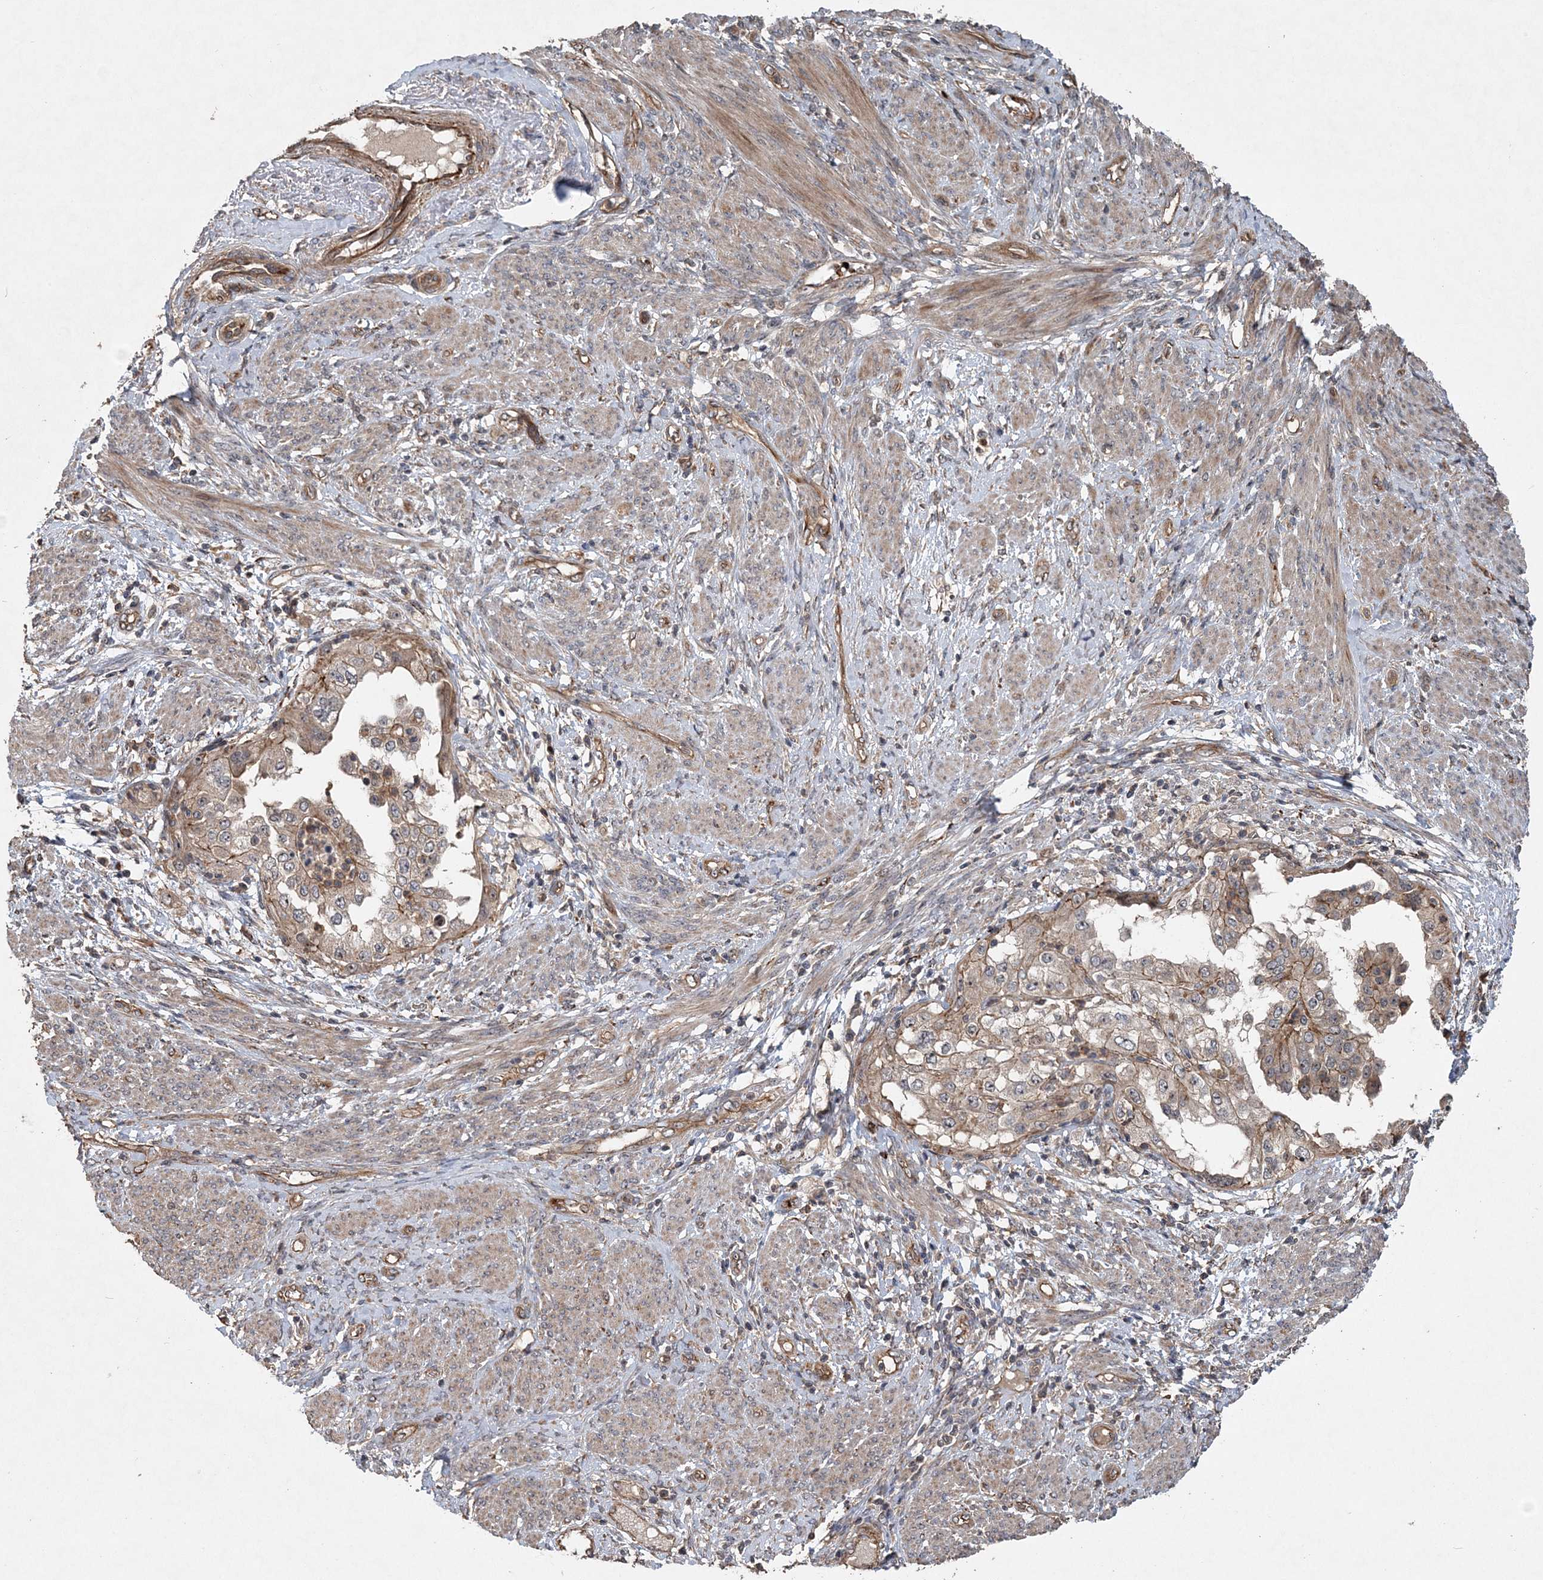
{"staining": {"intensity": "moderate", "quantity": ">75%", "location": "cytoplasmic/membranous"}, "tissue": "endometrial cancer", "cell_type": "Tumor cells", "image_type": "cancer", "snomed": [{"axis": "morphology", "description": "Adenocarcinoma, NOS"}, {"axis": "topography", "description": "Endometrium"}], "caption": "Endometrial adenocarcinoma stained with a brown dye demonstrates moderate cytoplasmic/membranous positive expression in approximately >75% of tumor cells.", "gene": "HYCC2", "patient": {"sex": "female", "age": 85}}